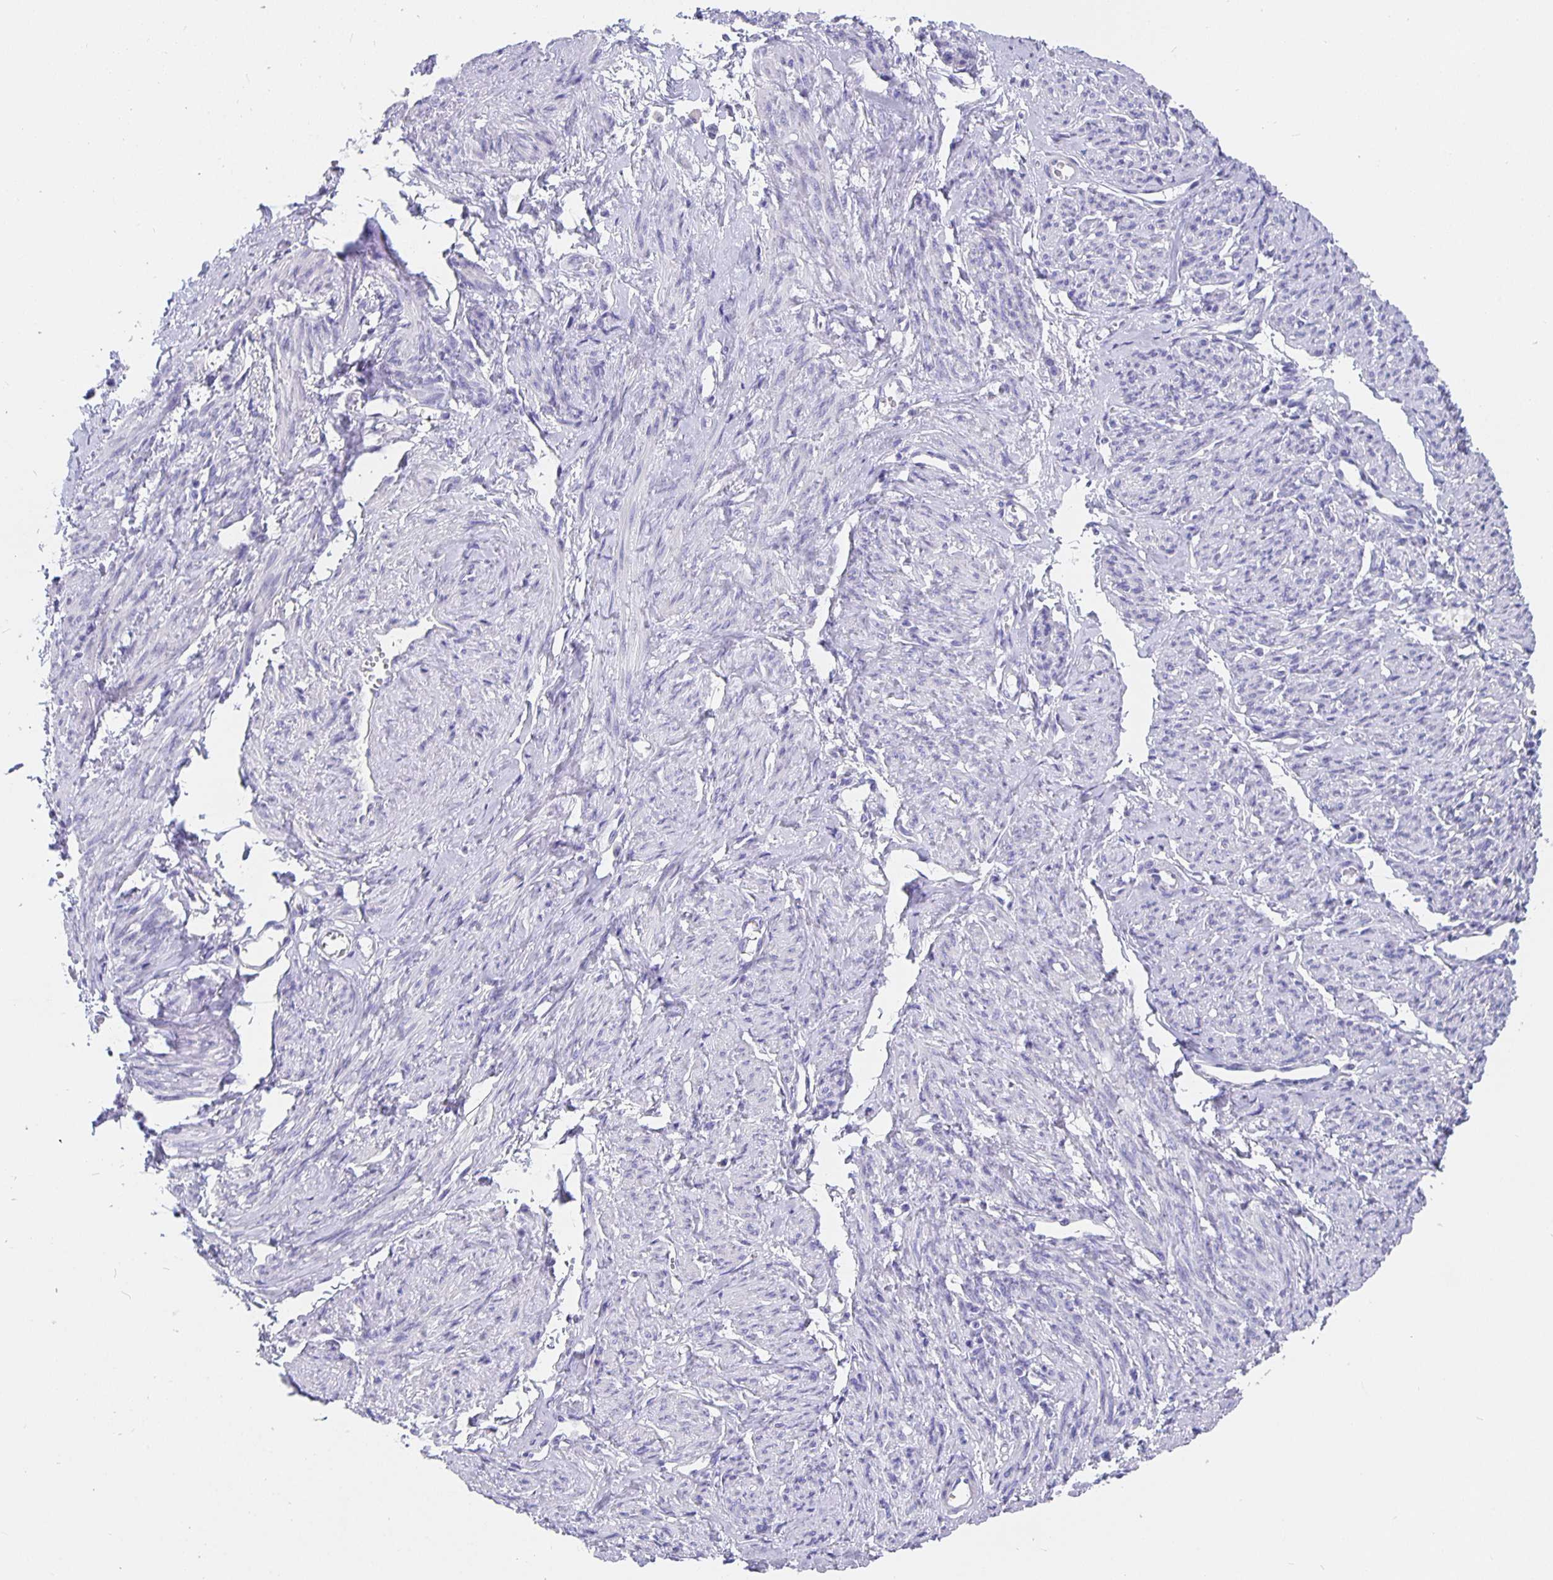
{"staining": {"intensity": "negative", "quantity": "none", "location": "none"}, "tissue": "smooth muscle", "cell_type": "Smooth muscle cells", "image_type": "normal", "snomed": [{"axis": "morphology", "description": "Normal tissue, NOS"}, {"axis": "topography", "description": "Smooth muscle"}], "caption": "Immunohistochemistry (IHC) image of normal smooth muscle stained for a protein (brown), which exhibits no staining in smooth muscle cells. (Brightfield microscopy of DAB (3,3'-diaminobenzidine) immunohistochemistry at high magnification).", "gene": "CFAP74", "patient": {"sex": "female", "age": 65}}